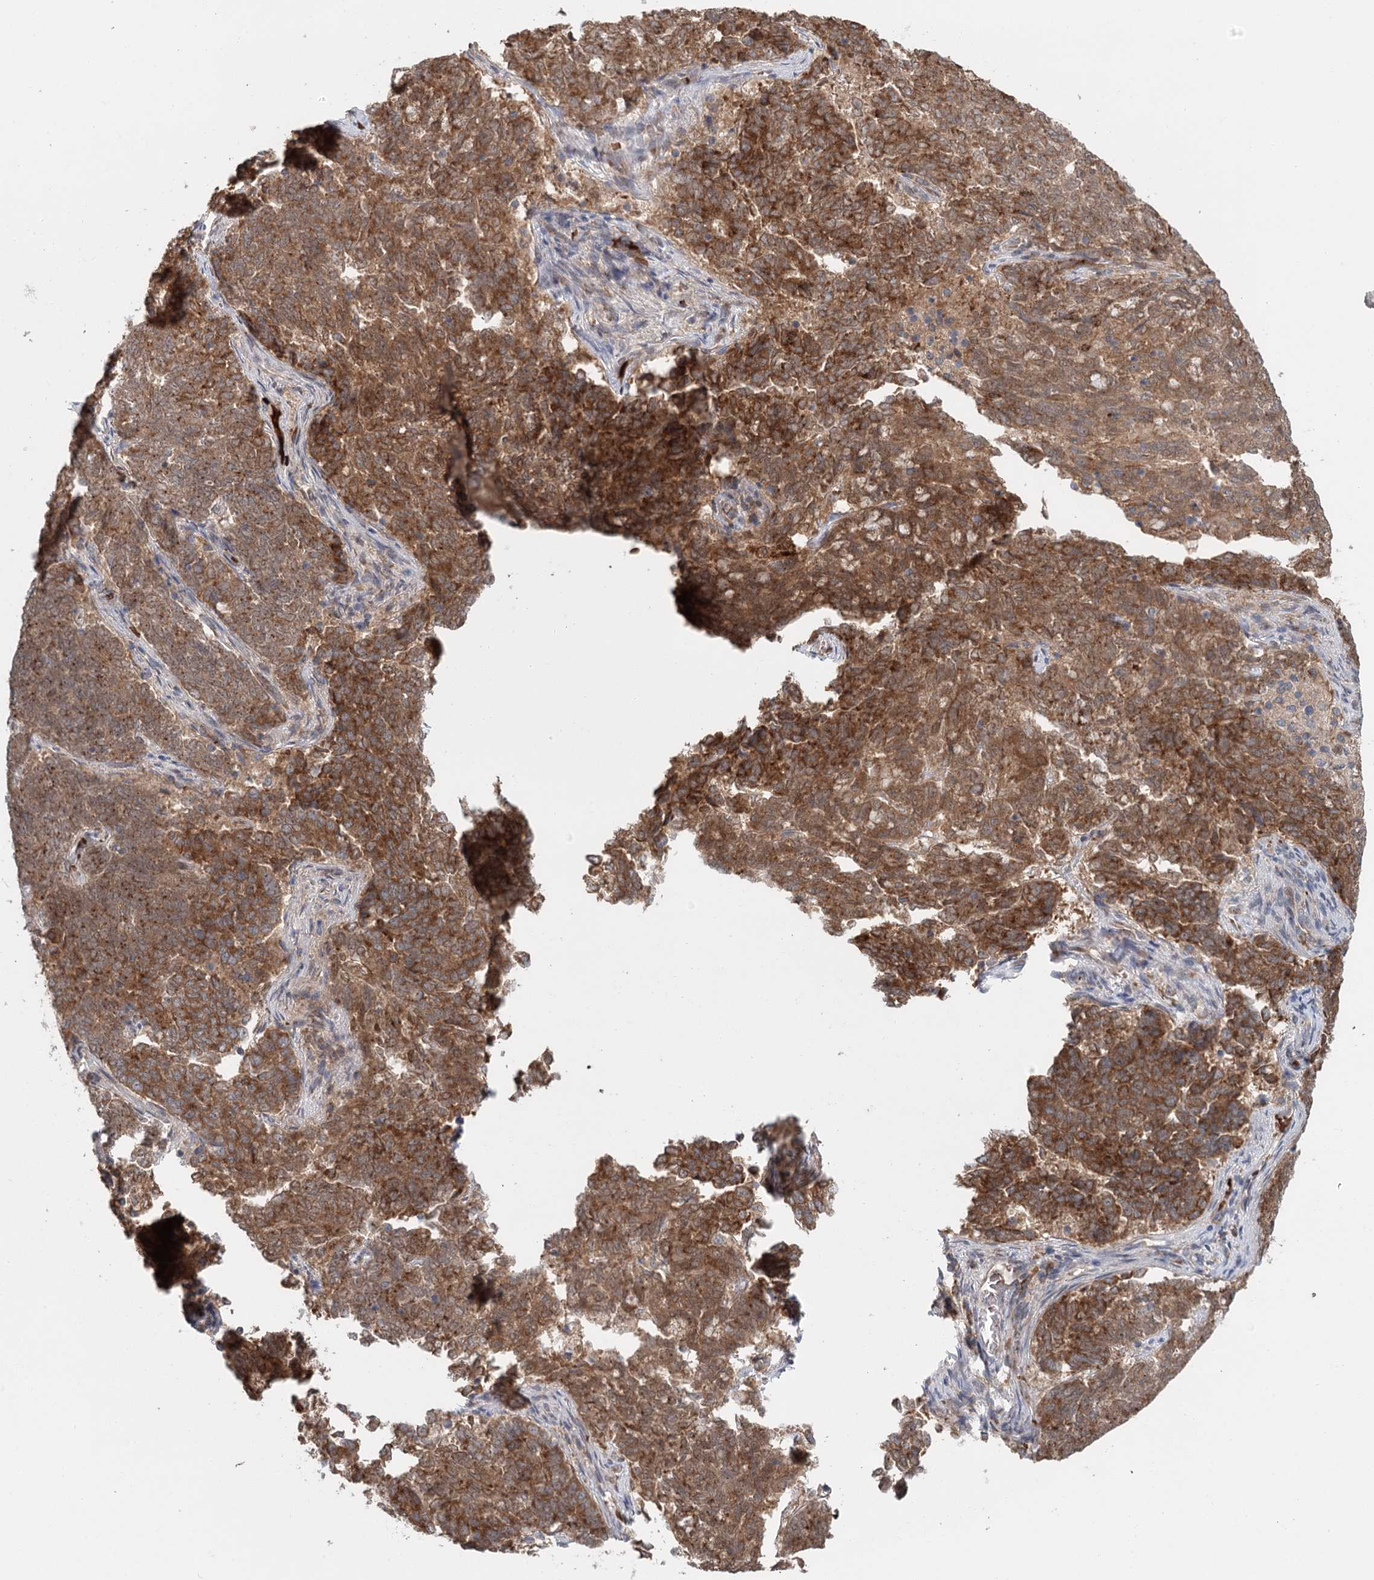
{"staining": {"intensity": "moderate", "quantity": ">75%", "location": "cytoplasmic/membranous"}, "tissue": "endometrial cancer", "cell_type": "Tumor cells", "image_type": "cancer", "snomed": [{"axis": "morphology", "description": "Adenocarcinoma, NOS"}, {"axis": "topography", "description": "Endometrium"}], "caption": "IHC of endometrial adenocarcinoma reveals medium levels of moderate cytoplasmic/membranous positivity in about >75% of tumor cells.", "gene": "ADK", "patient": {"sex": "female", "age": 80}}